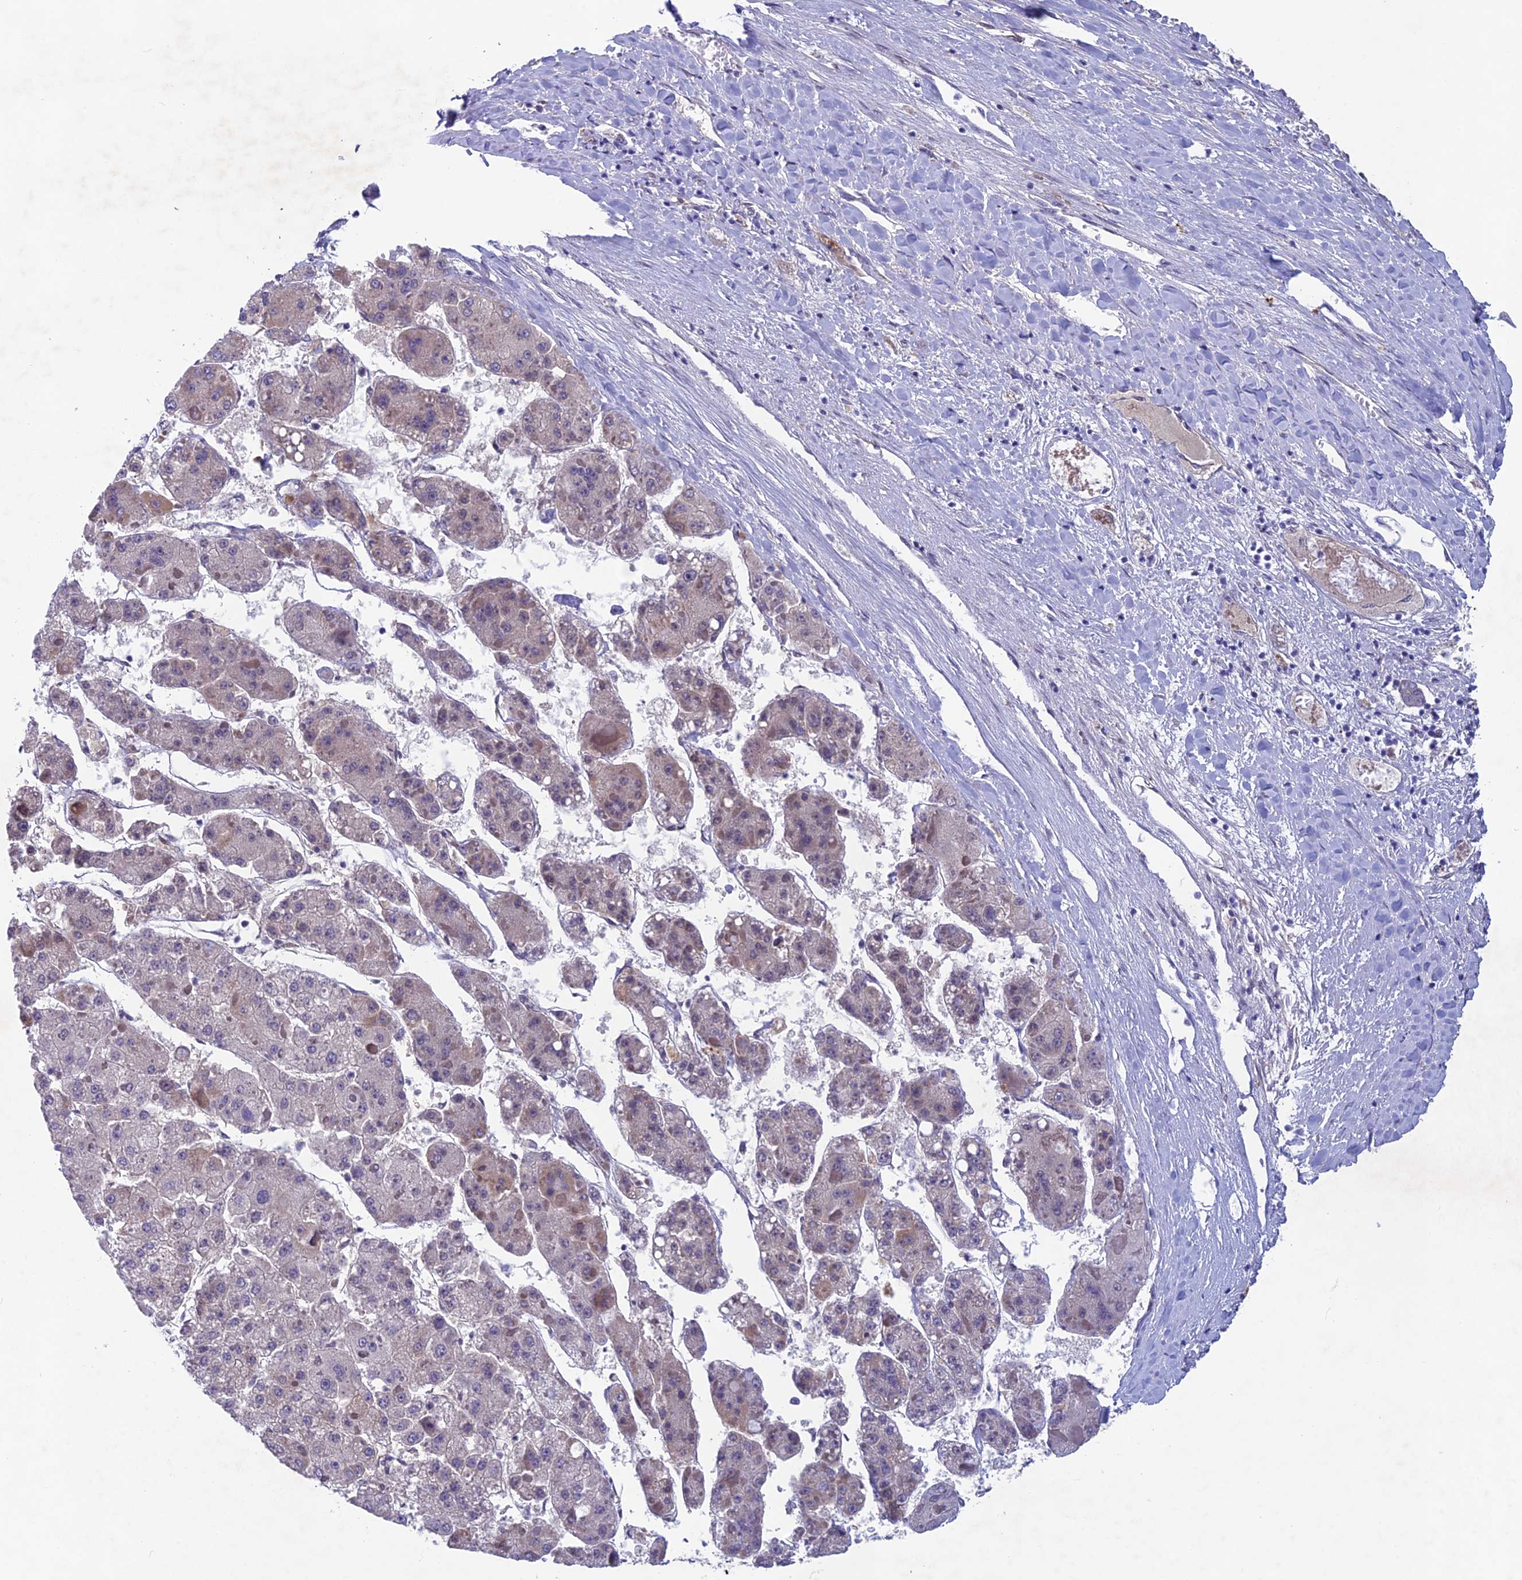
{"staining": {"intensity": "weak", "quantity": "<25%", "location": "cytoplasmic/membranous"}, "tissue": "liver cancer", "cell_type": "Tumor cells", "image_type": "cancer", "snomed": [{"axis": "morphology", "description": "Carcinoma, Hepatocellular, NOS"}, {"axis": "topography", "description": "Liver"}], "caption": "Human liver hepatocellular carcinoma stained for a protein using immunohistochemistry (IHC) demonstrates no positivity in tumor cells.", "gene": "FKBPL", "patient": {"sex": "female", "age": 73}}